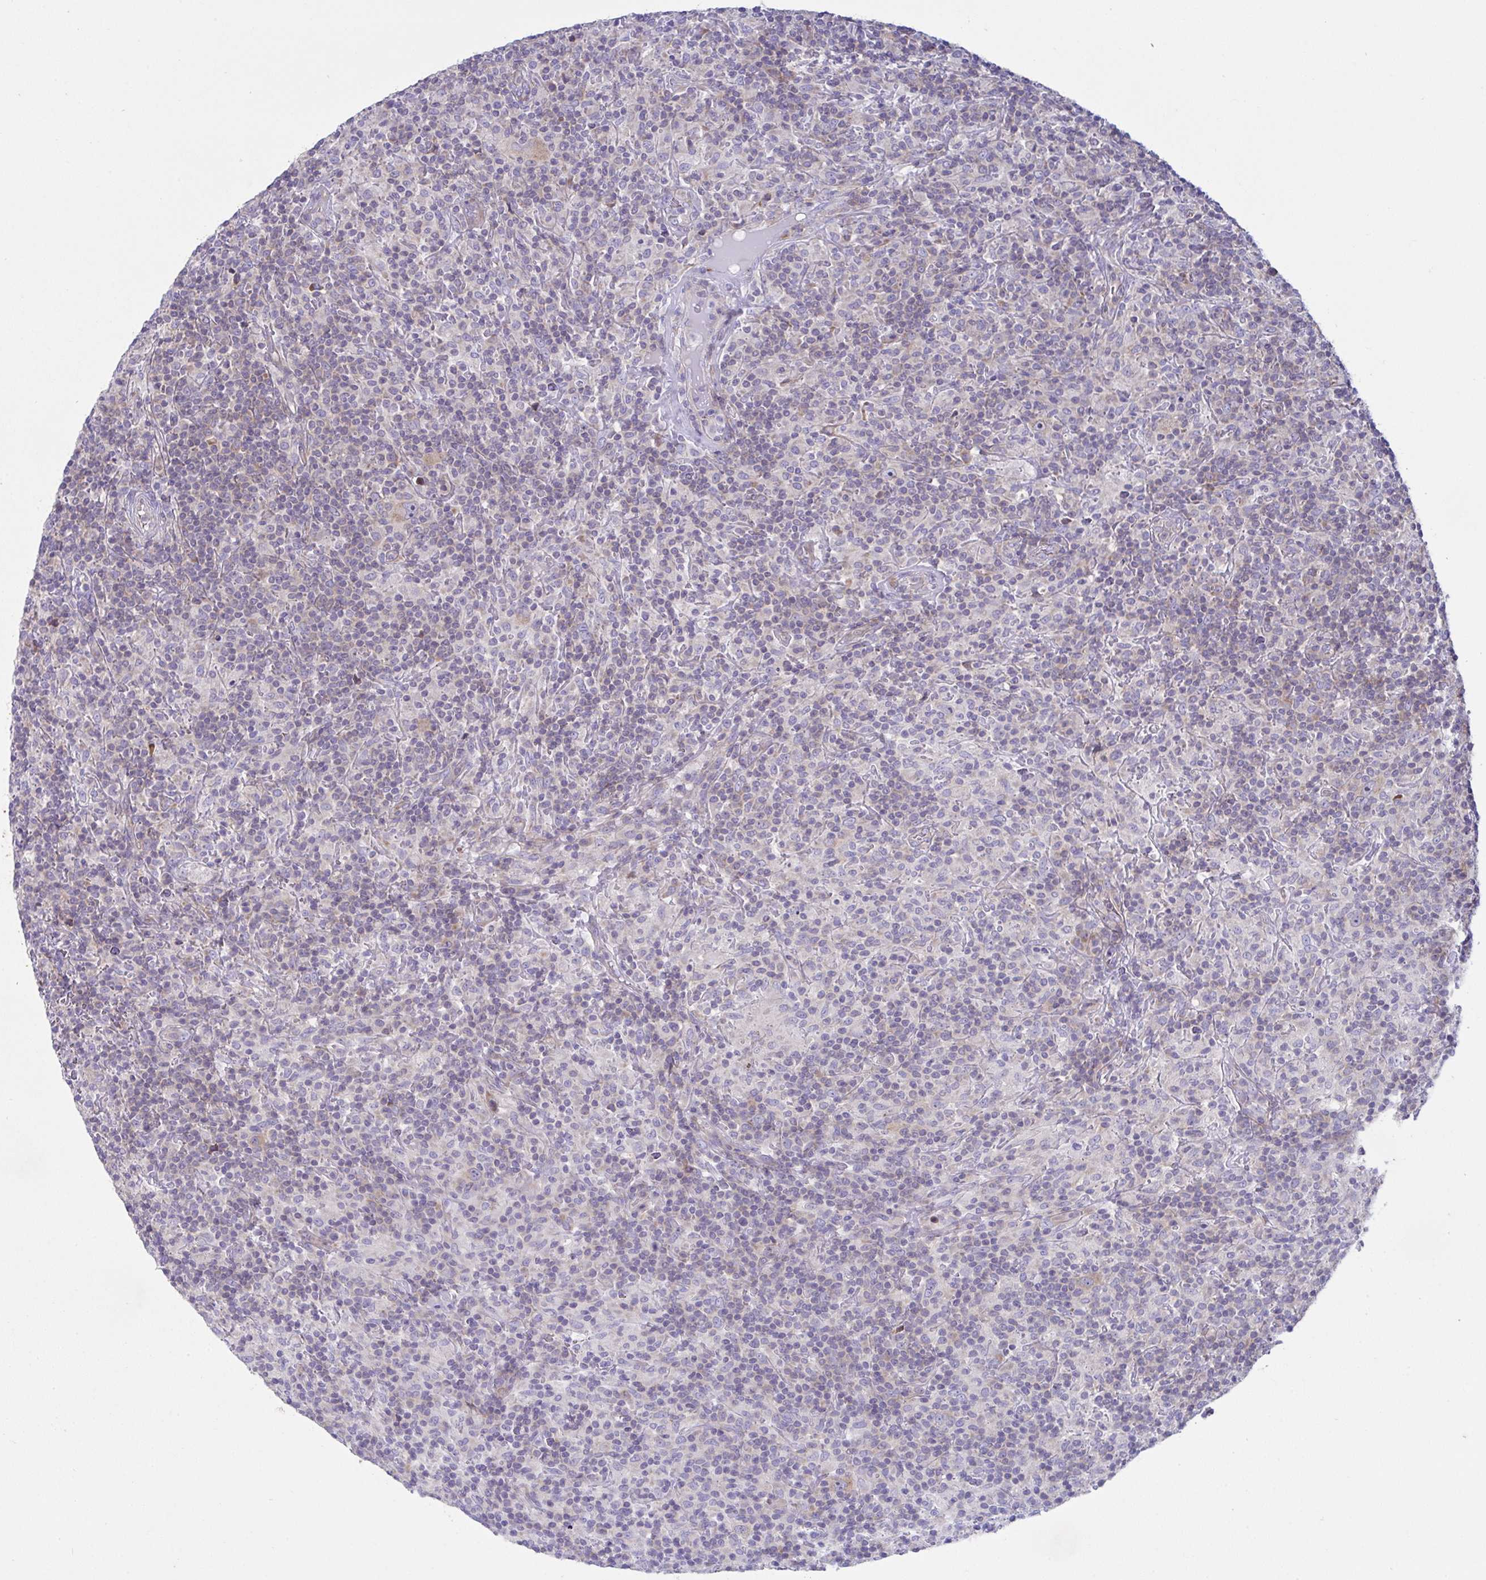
{"staining": {"intensity": "weak", "quantity": "25%-75%", "location": "cytoplasmic/membranous"}, "tissue": "lymphoma", "cell_type": "Tumor cells", "image_type": "cancer", "snomed": [{"axis": "morphology", "description": "Hodgkin's disease, NOS"}, {"axis": "topography", "description": "Lymph node"}], "caption": "Hodgkin's disease tissue reveals weak cytoplasmic/membranous expression in about 25%-75% of tumor cells, visualized by immunohistochemistry. The staining is performed using DAB brown chromogen to label protein expression. The nuclei are counter-stained blue using hematoxylin.", "gene": "FAU", "patient": {"sex": "male", "age": 70}}